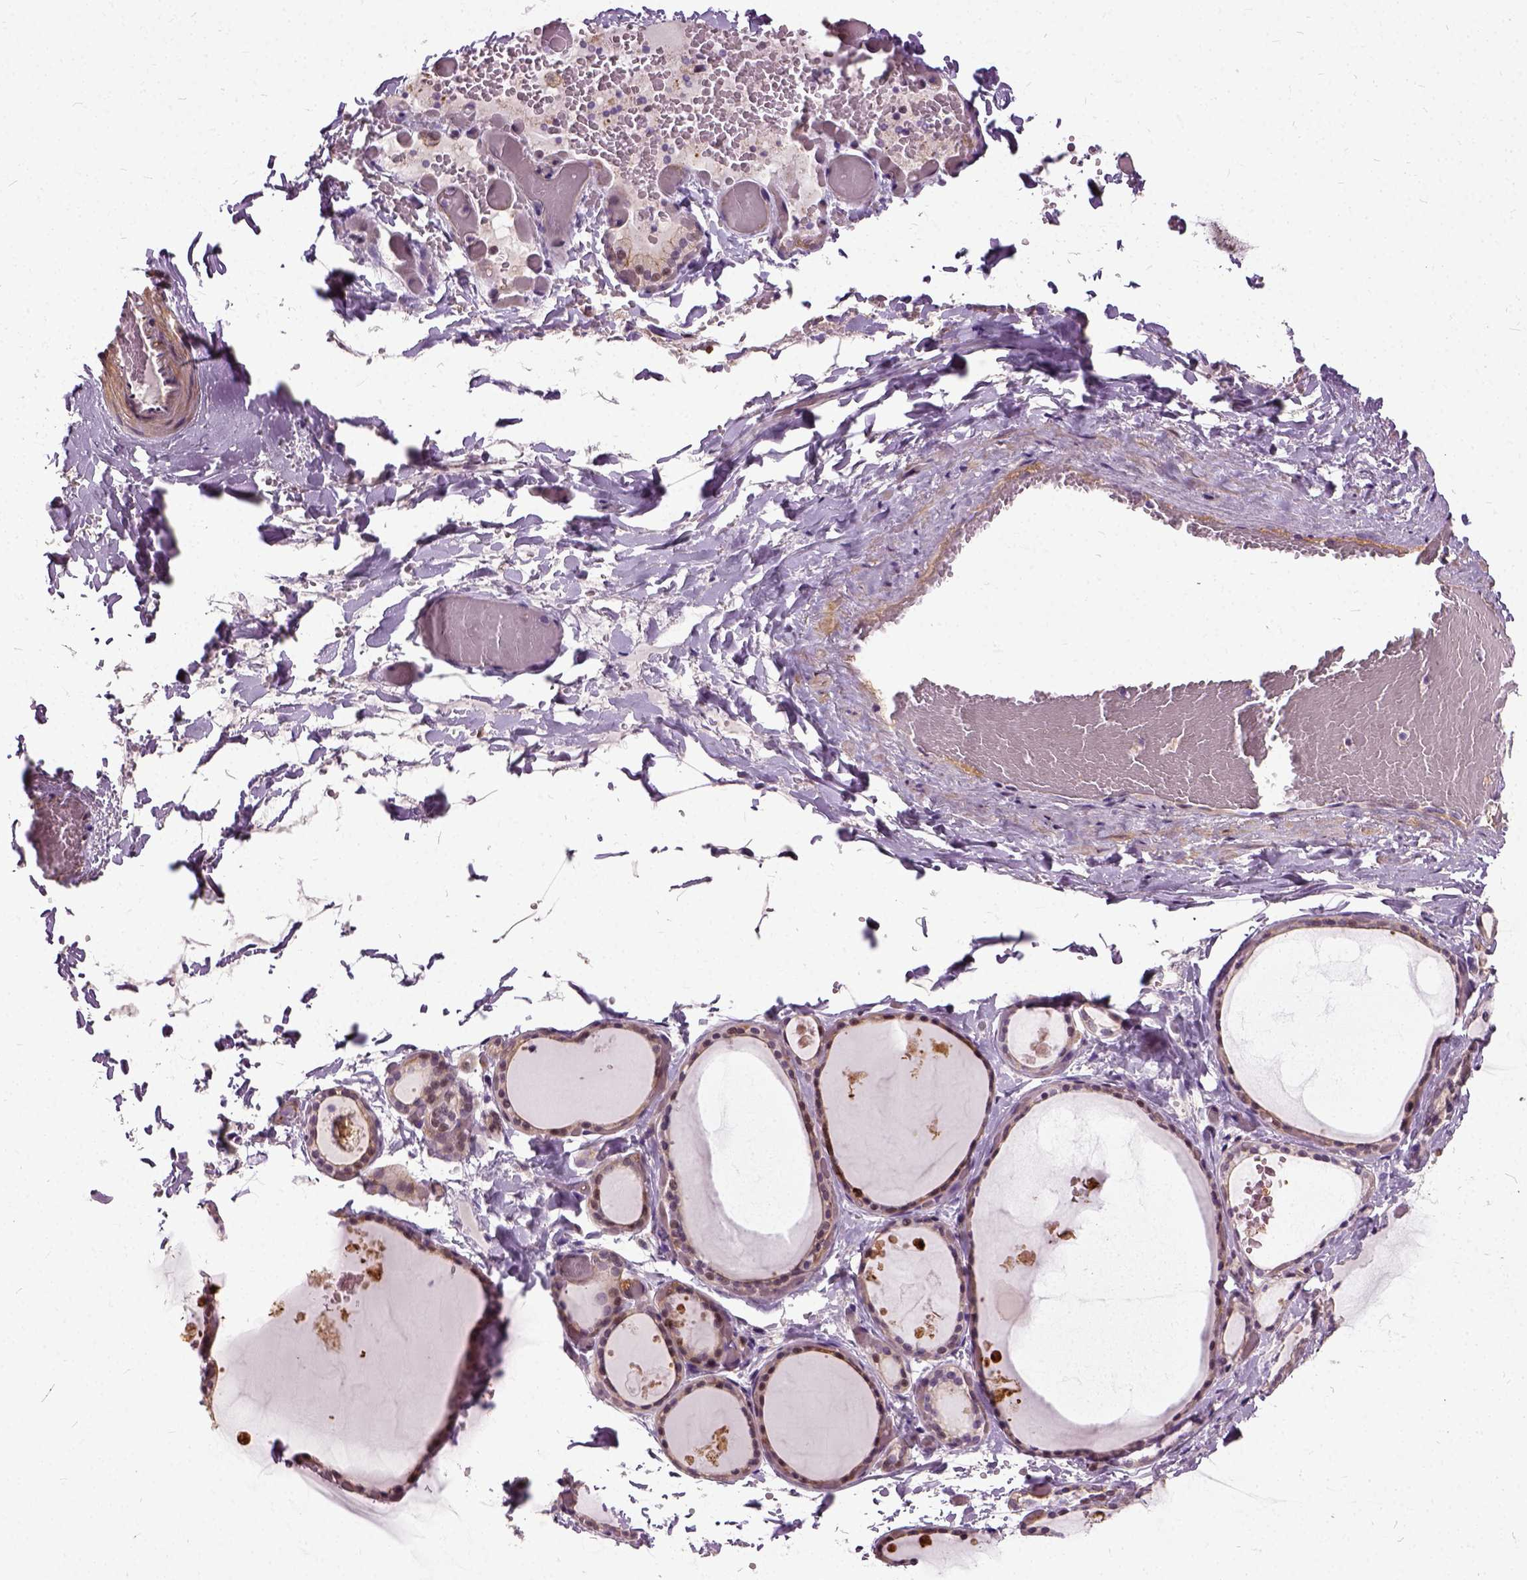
{"staining": {"intensity": "moderate", "quantity": ">75%", "location": "cytoplasmic/membranous"}, "tissue": "thyroid gland", "cell_type": "Glandular cells", "image_type": "normal", "snomed": [{"axis": "morphology", "description": "Normal tissue, NOS"}, {"axis": "topography", "description": "Thyroid gland"}], "caption": "Moderate cytoplasmic/membranous expression for a protein is identified in approximately >75% of glandular cells of normal thyroid gland using immunohistochemistry (IHC).", "gene": "ILRUN", "patient": {"sex": "female", "age": 56}}